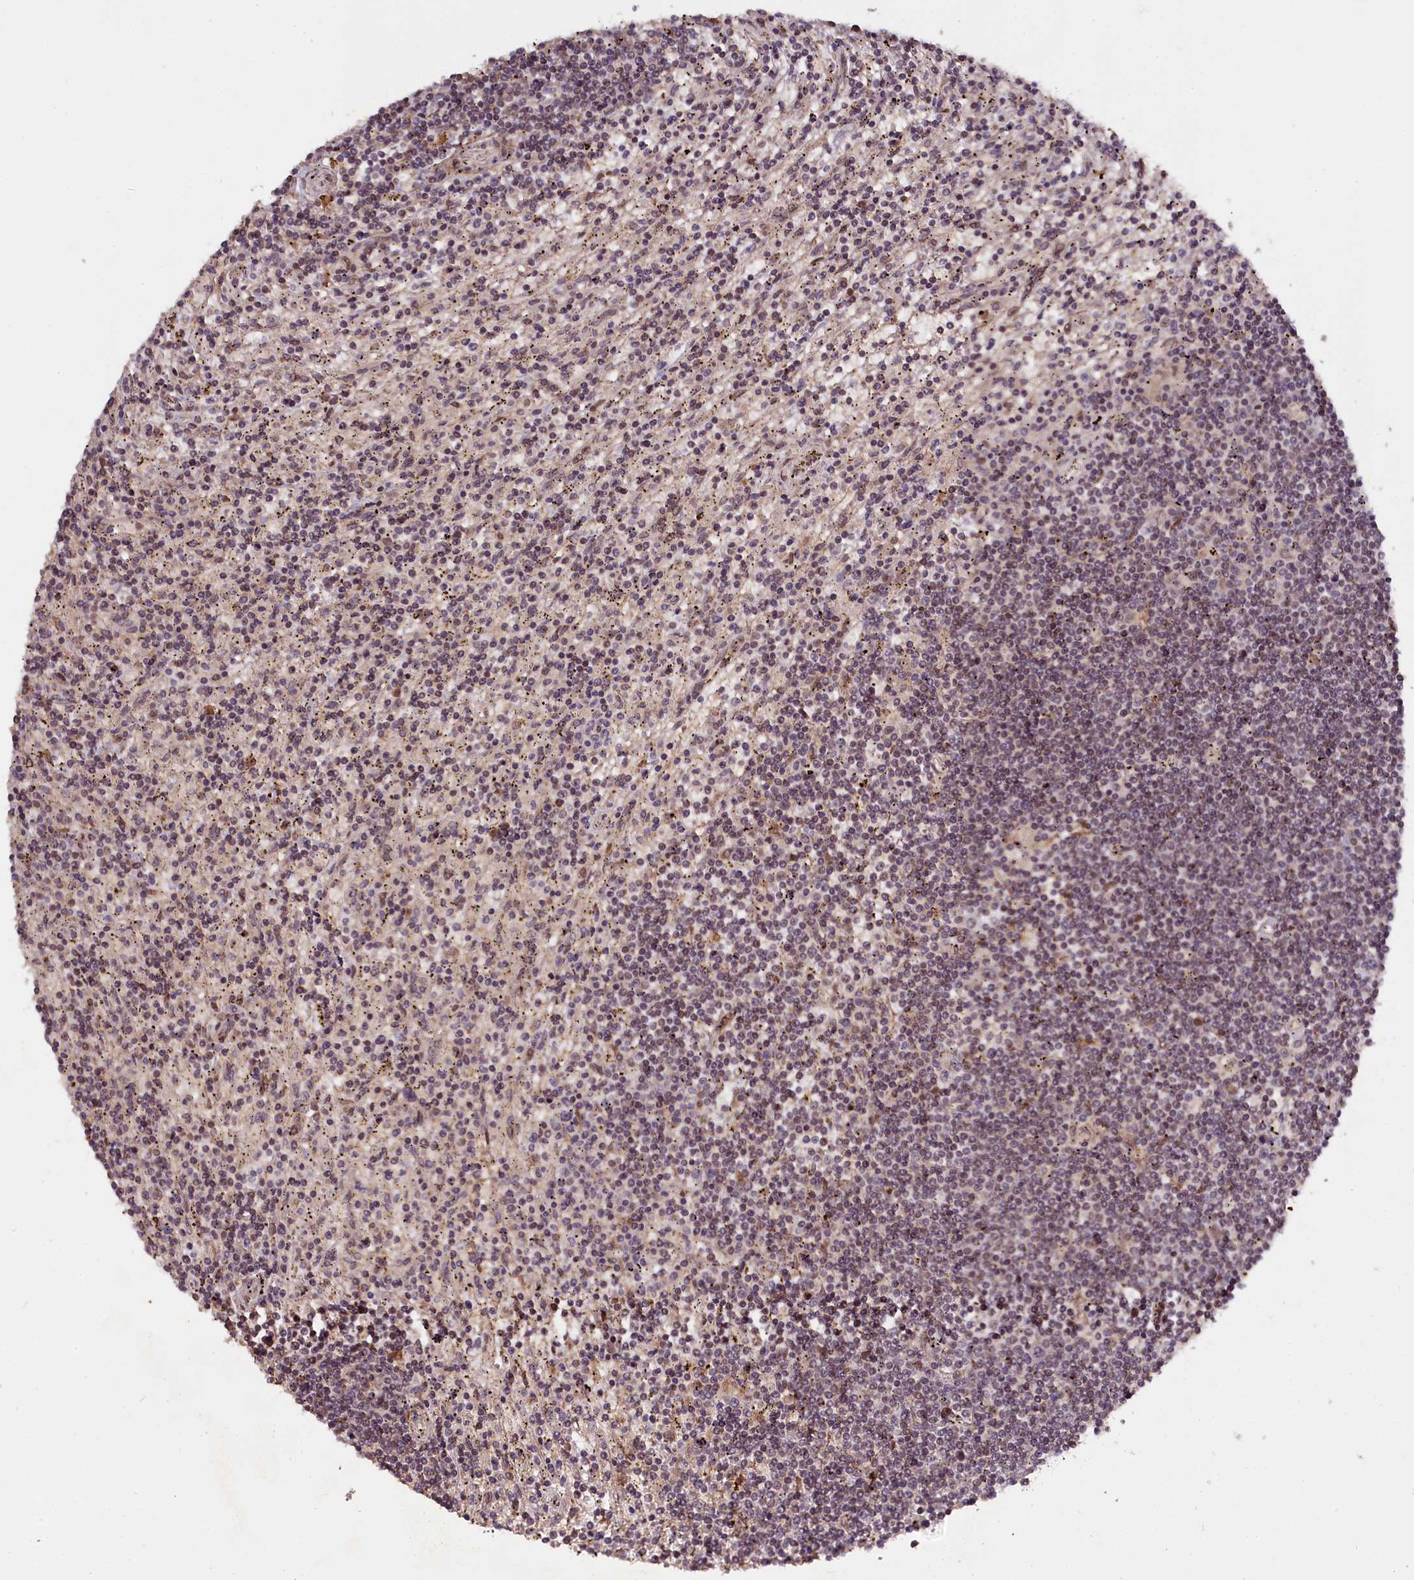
{"staining": {"intensity": "weak", "quantity": "25%-75%", "location": "nuclear"}, "tissue": "lymphoma", "cell_type": "Tumor cells", "image_type": "cancer", "snomed": [{"axis": "morphology", "description": "Malignant lymphoma, non-Hodgkin's type, Low grade"}, {"axis": "topography", "description": "Spleen"}], "caption": "Lymphoma stained for a protein (brown) displays weak nuclear positive expression in approximately 25%-75% of tumor cells.", "gene": "ZNF480", "patient": {"sex": "male", "age": 76}}